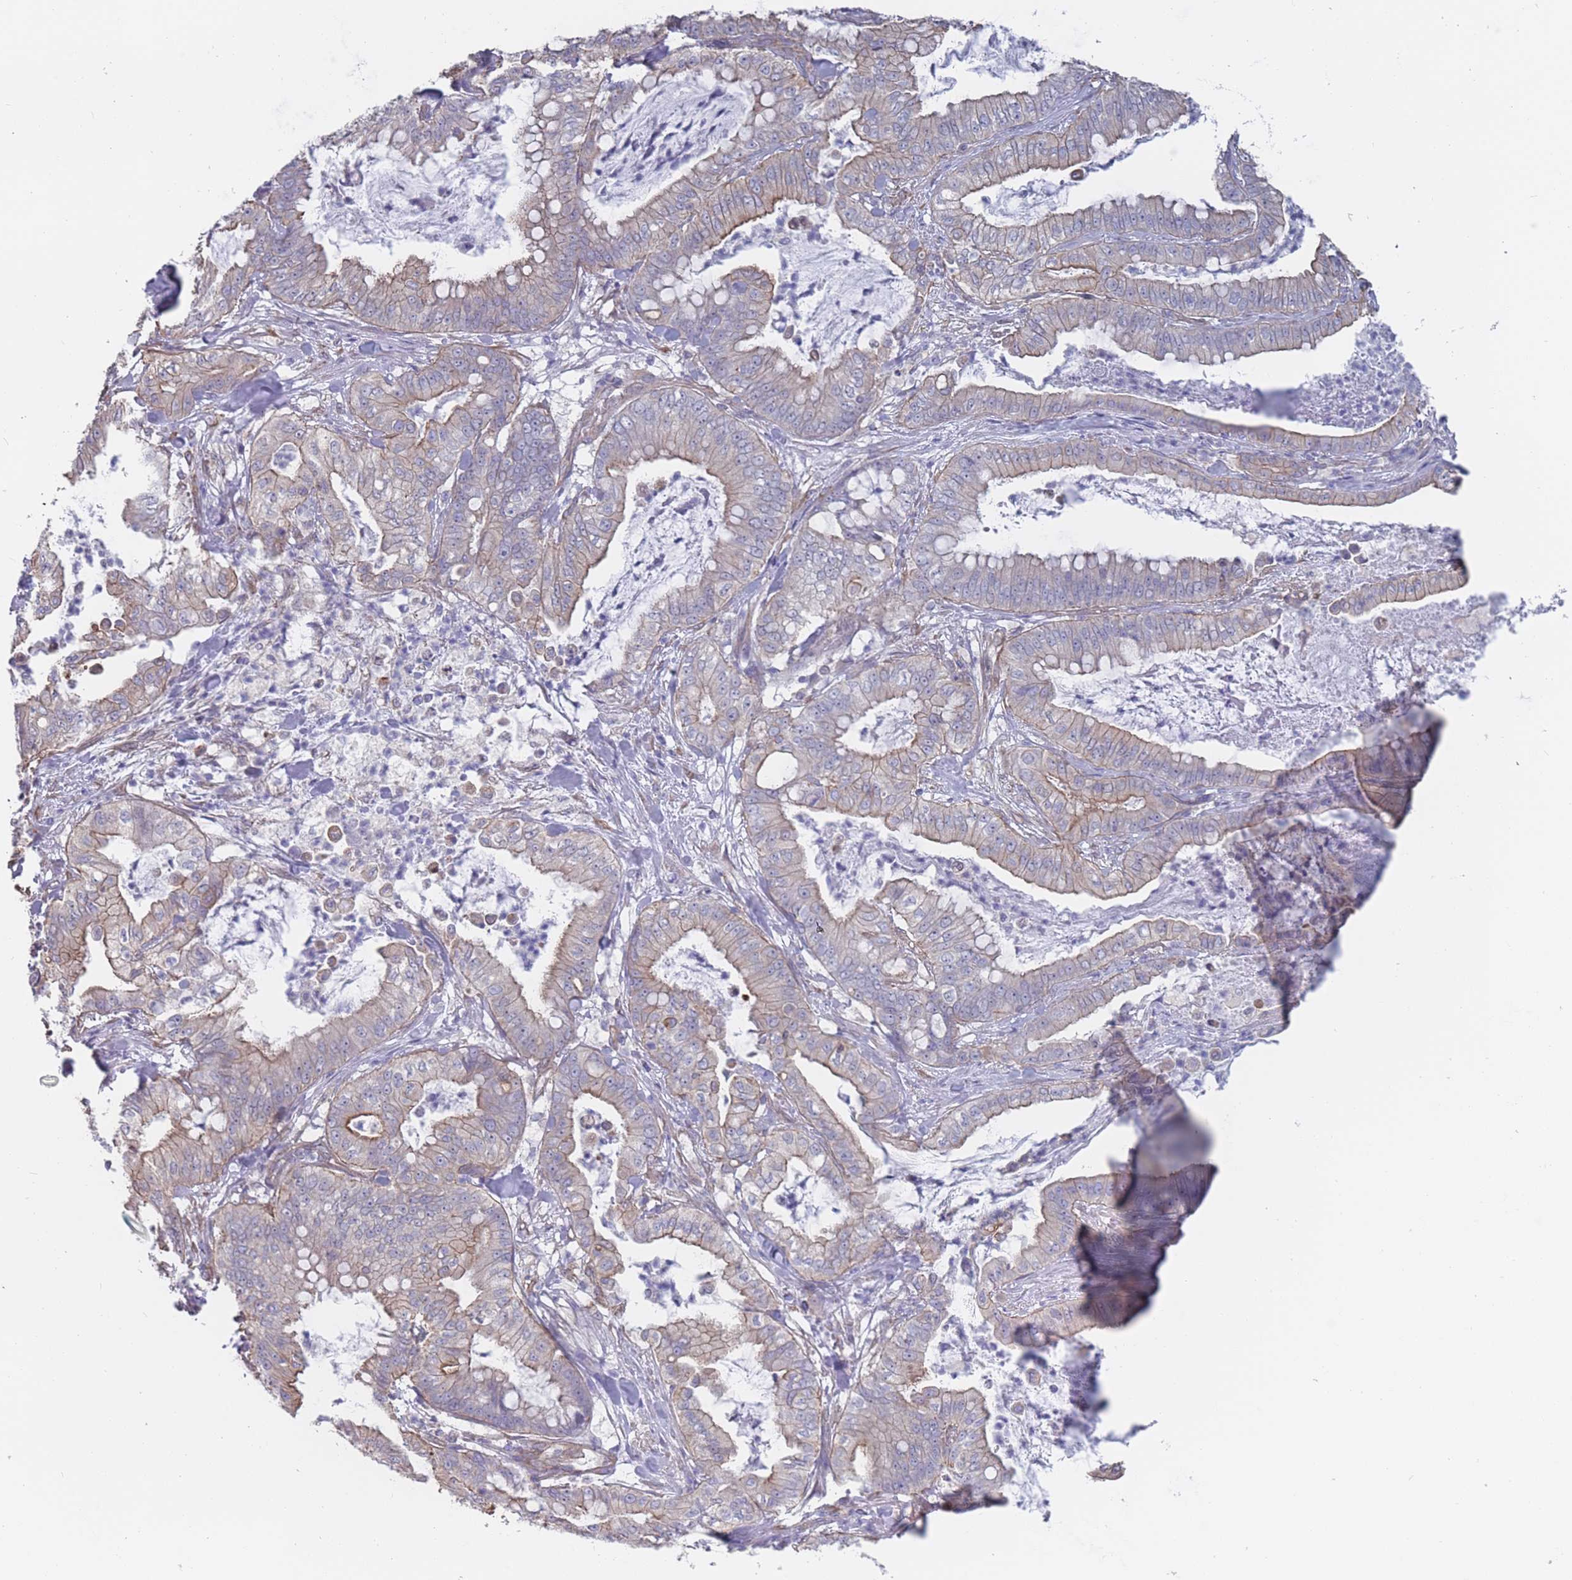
{"staining": {"intensity": "weak", "quantity": "25%-75%", "location": "cytoplasmic/membranous"}, "tissue": "pancreatic cancer", "cell_type": "Tumor cells", "image_type": "cancer", "snomed": [{"axis": "morphology", "description": "Adenocarcinoma, NOS"}, {"axis": "topography", "description": "Pancreas"}], "caption": "This photomicrograph shows immunohistochemistry (IHC) staining of human pancreatic adenocarcinoma, with low weak cytoplasmic/membranous expression in about 25%-75% of tumor cells.", "gene": "SLC1A6", "patient": {"sex": "male", "age": 71}}